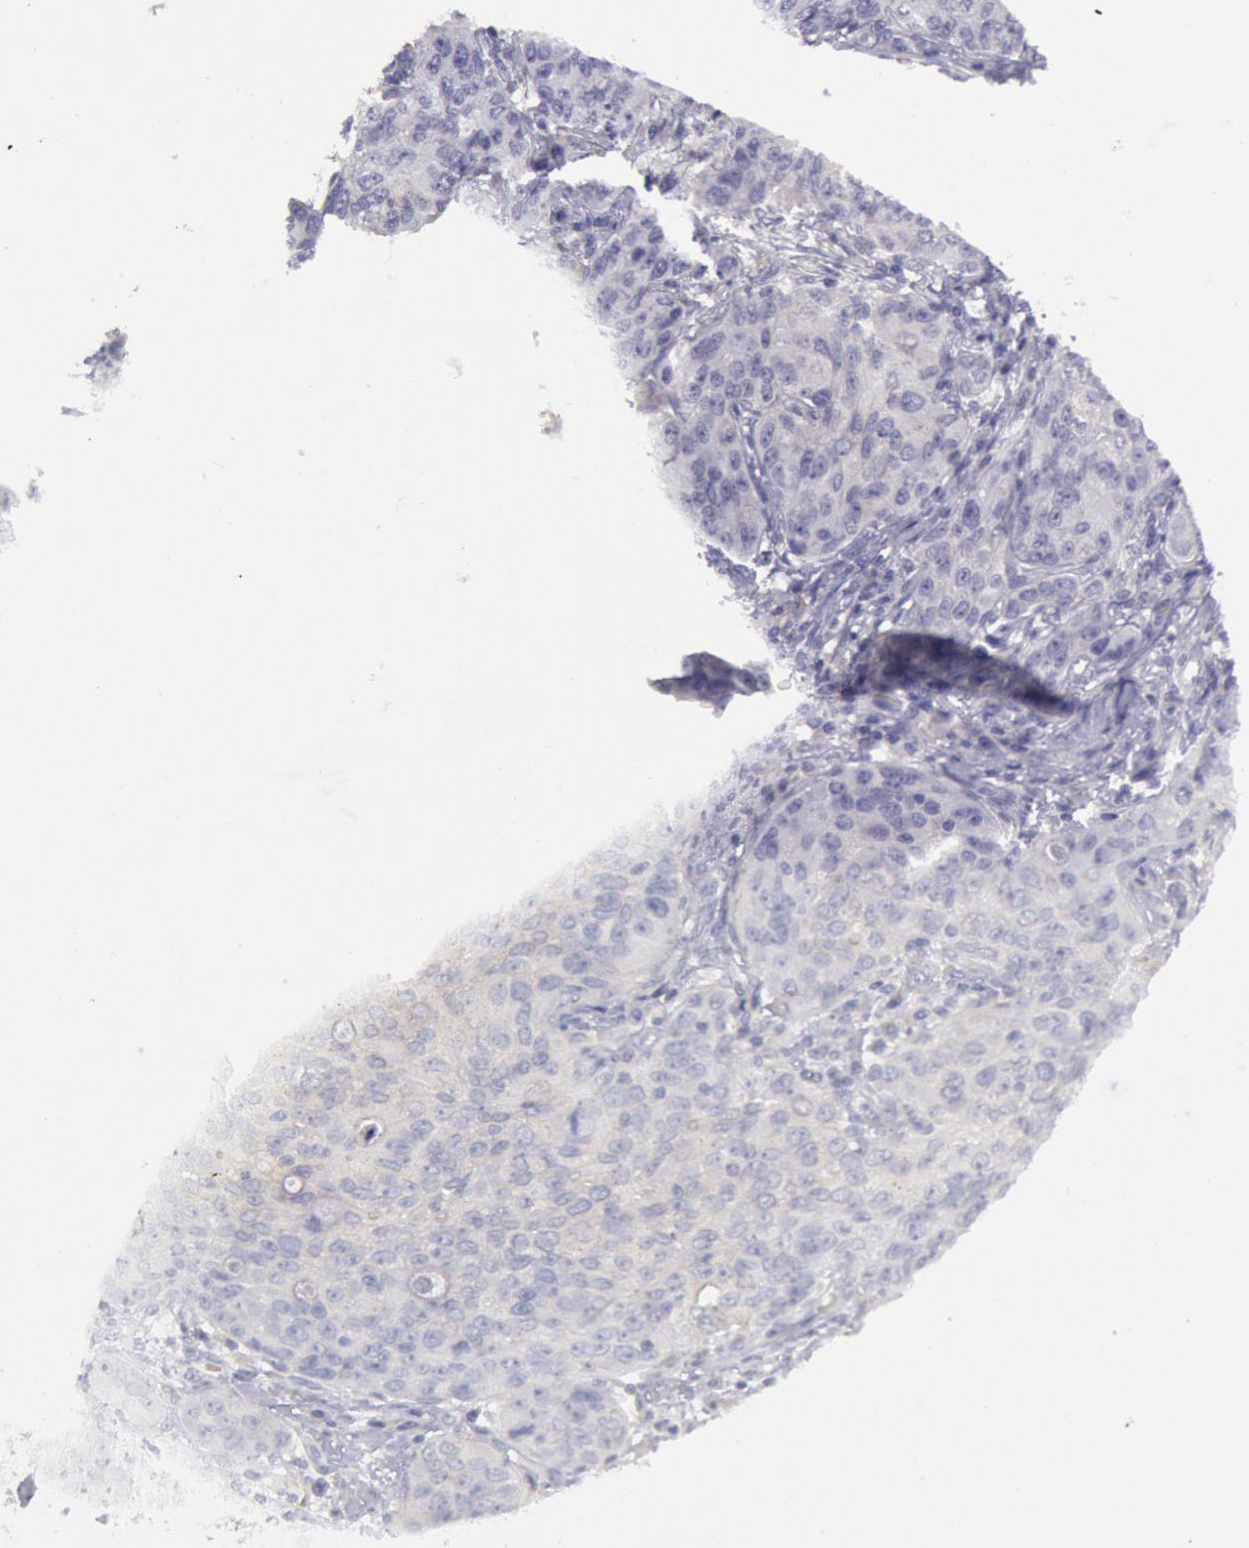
{"staining": {"intensity": "negative", "quantity": "none", "location": "none"}, "tissue": "stomach cancer", "cell_type": "Tumor cells", "image_type": "cancer", "snomed": [{"axis": "morphology", "description": "Adenocarcinoma, NOS"}, {"axis": "topography", "description": "Esophagus"}, {"axis": "topography", "description": "Stomach"}], "caption": "Stomach cancer stained for a protein using IHC exhibits no expression tumor cells.", "gene": "MYH7", "patient": {"sex": "male", "age": 74}}